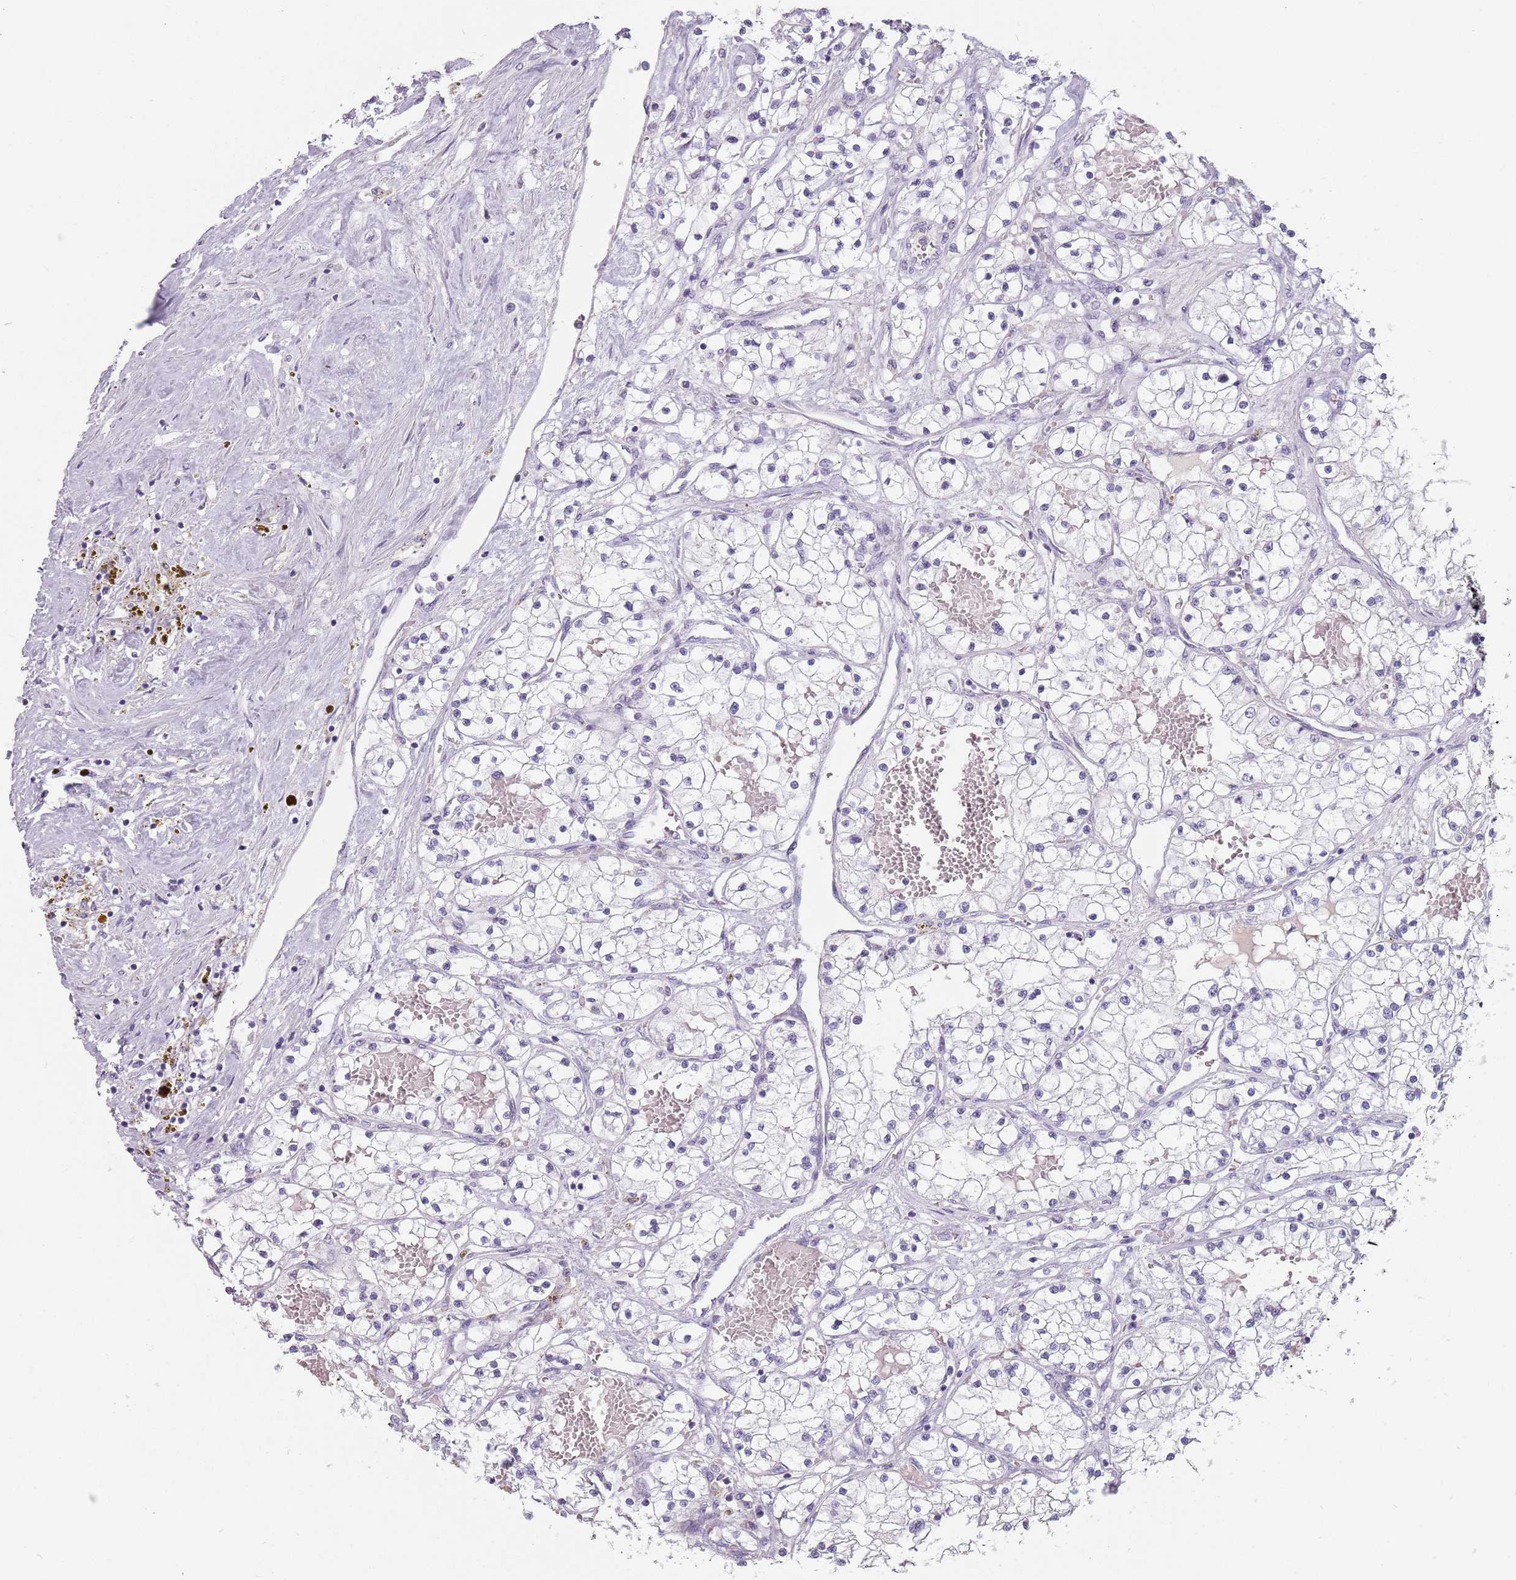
{"staining": {"intensity": "negative", "quantity": "none", "location": "none"}, "tissue": "renal cancer", "cell_type": "Tumor cells", "image_type": "cancer", "snomed": [{"axis": "morphology", "description": "Normal tissue, NOS"}, {"axis": "morphology", "description": "Adenocarcinoma, NOS"}, {"axis": "topography", "description": "Kidney"}], "caption": "Human adenocarcinoma (renal) stained for a protein using immunohistochemistry displays no positivity in tumor cells.", "gene": "CEP19", "patient": {"sex": "male", "age": 68}}